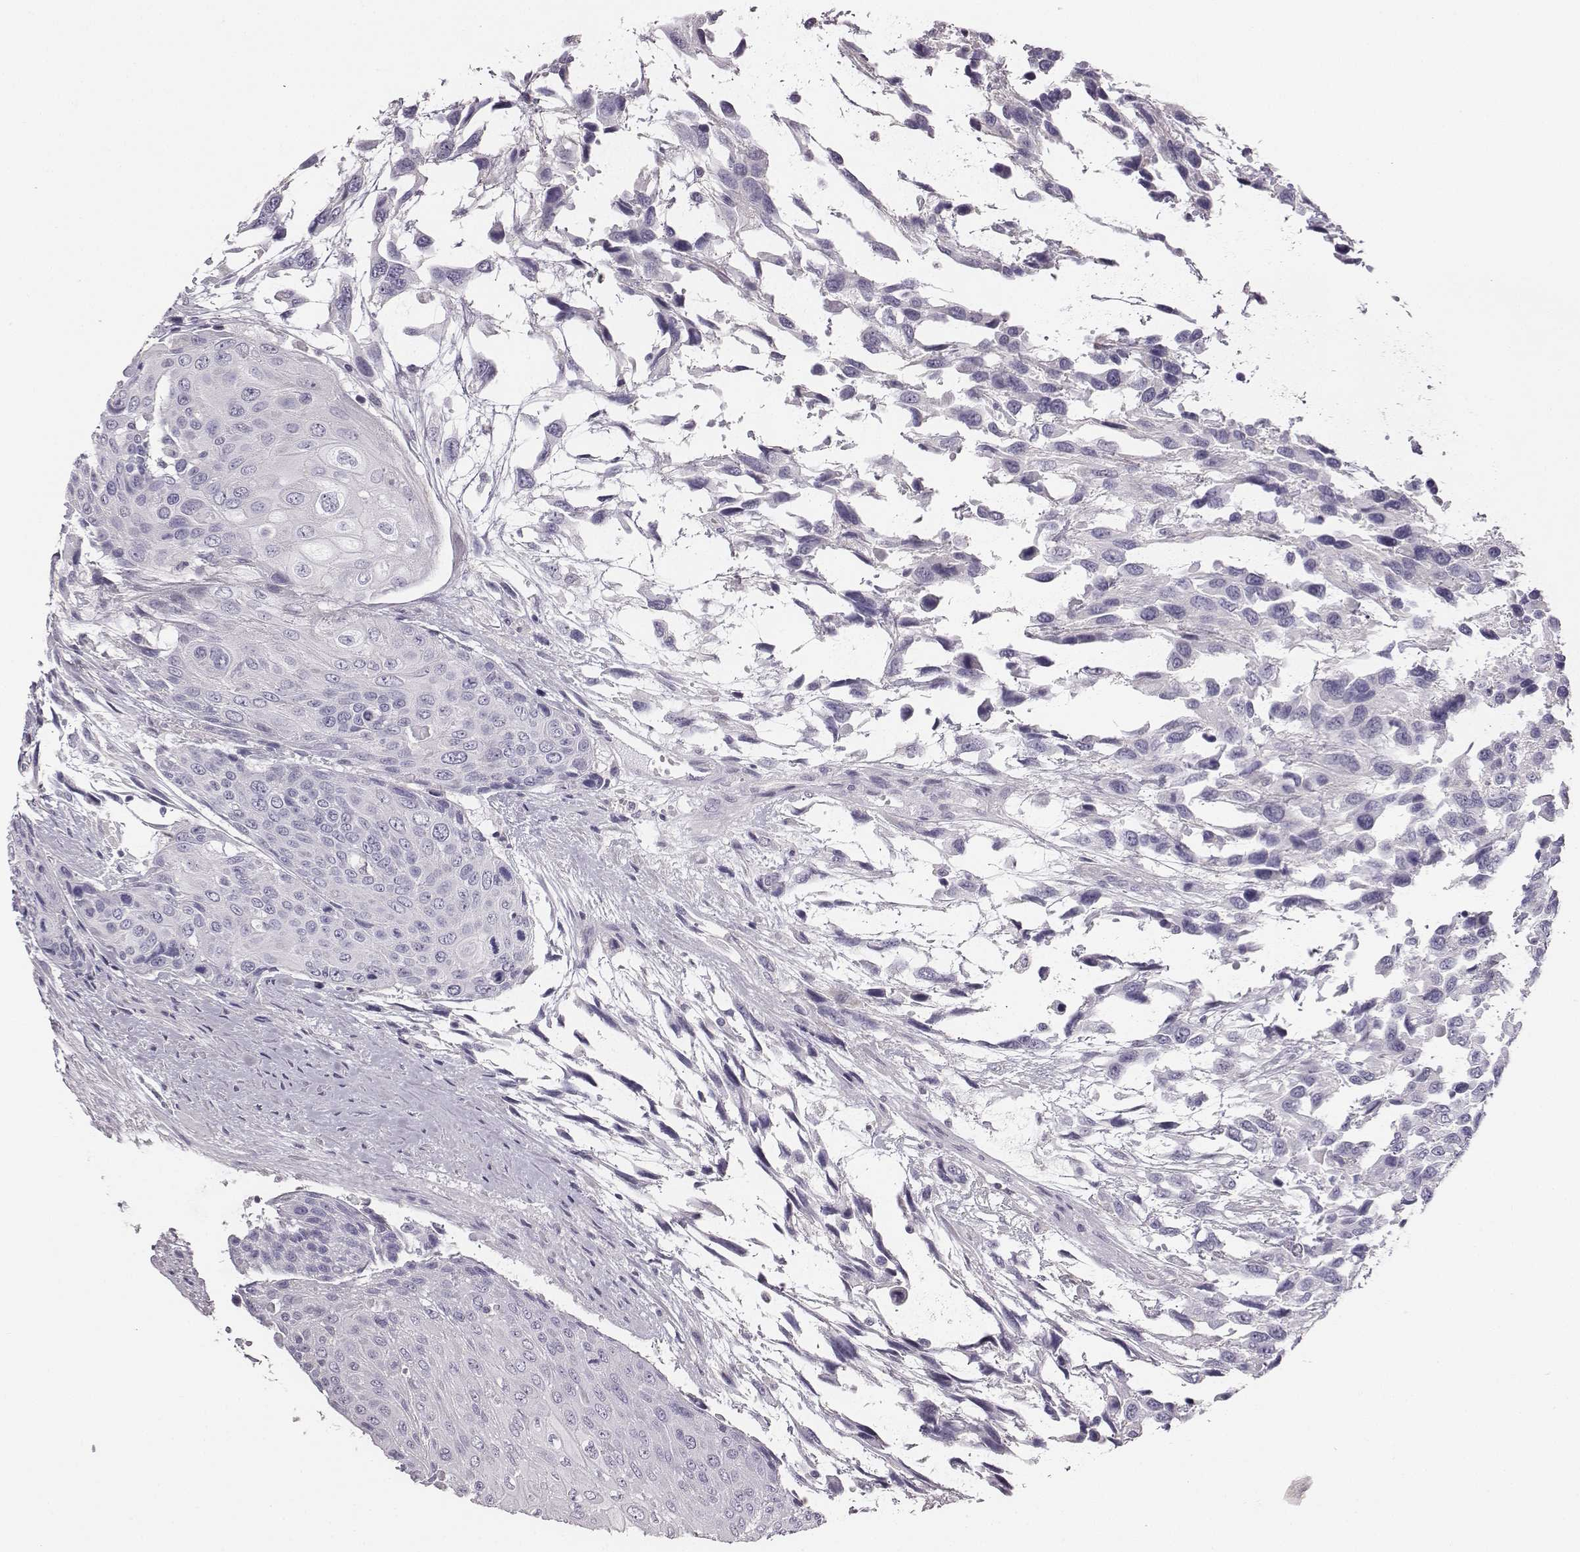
{"staining": {"intensity": "negative", "quantity": "none", "location": "none"}, "tissue": "urothelial cancer", "cell_type": "Tumor cells", "image_type": "cancer", "snomed": [{"axis": "morphology", "description": "Urothelial carcinoma, High grade"}, {"axis": "topography", "description": "Urinary bladder"}], "caption": "Tumor cells are negative for protein expression in human urothelial cancer.", "gene": "ADAM7", "patient": {"sex": "female", "age": 70}}